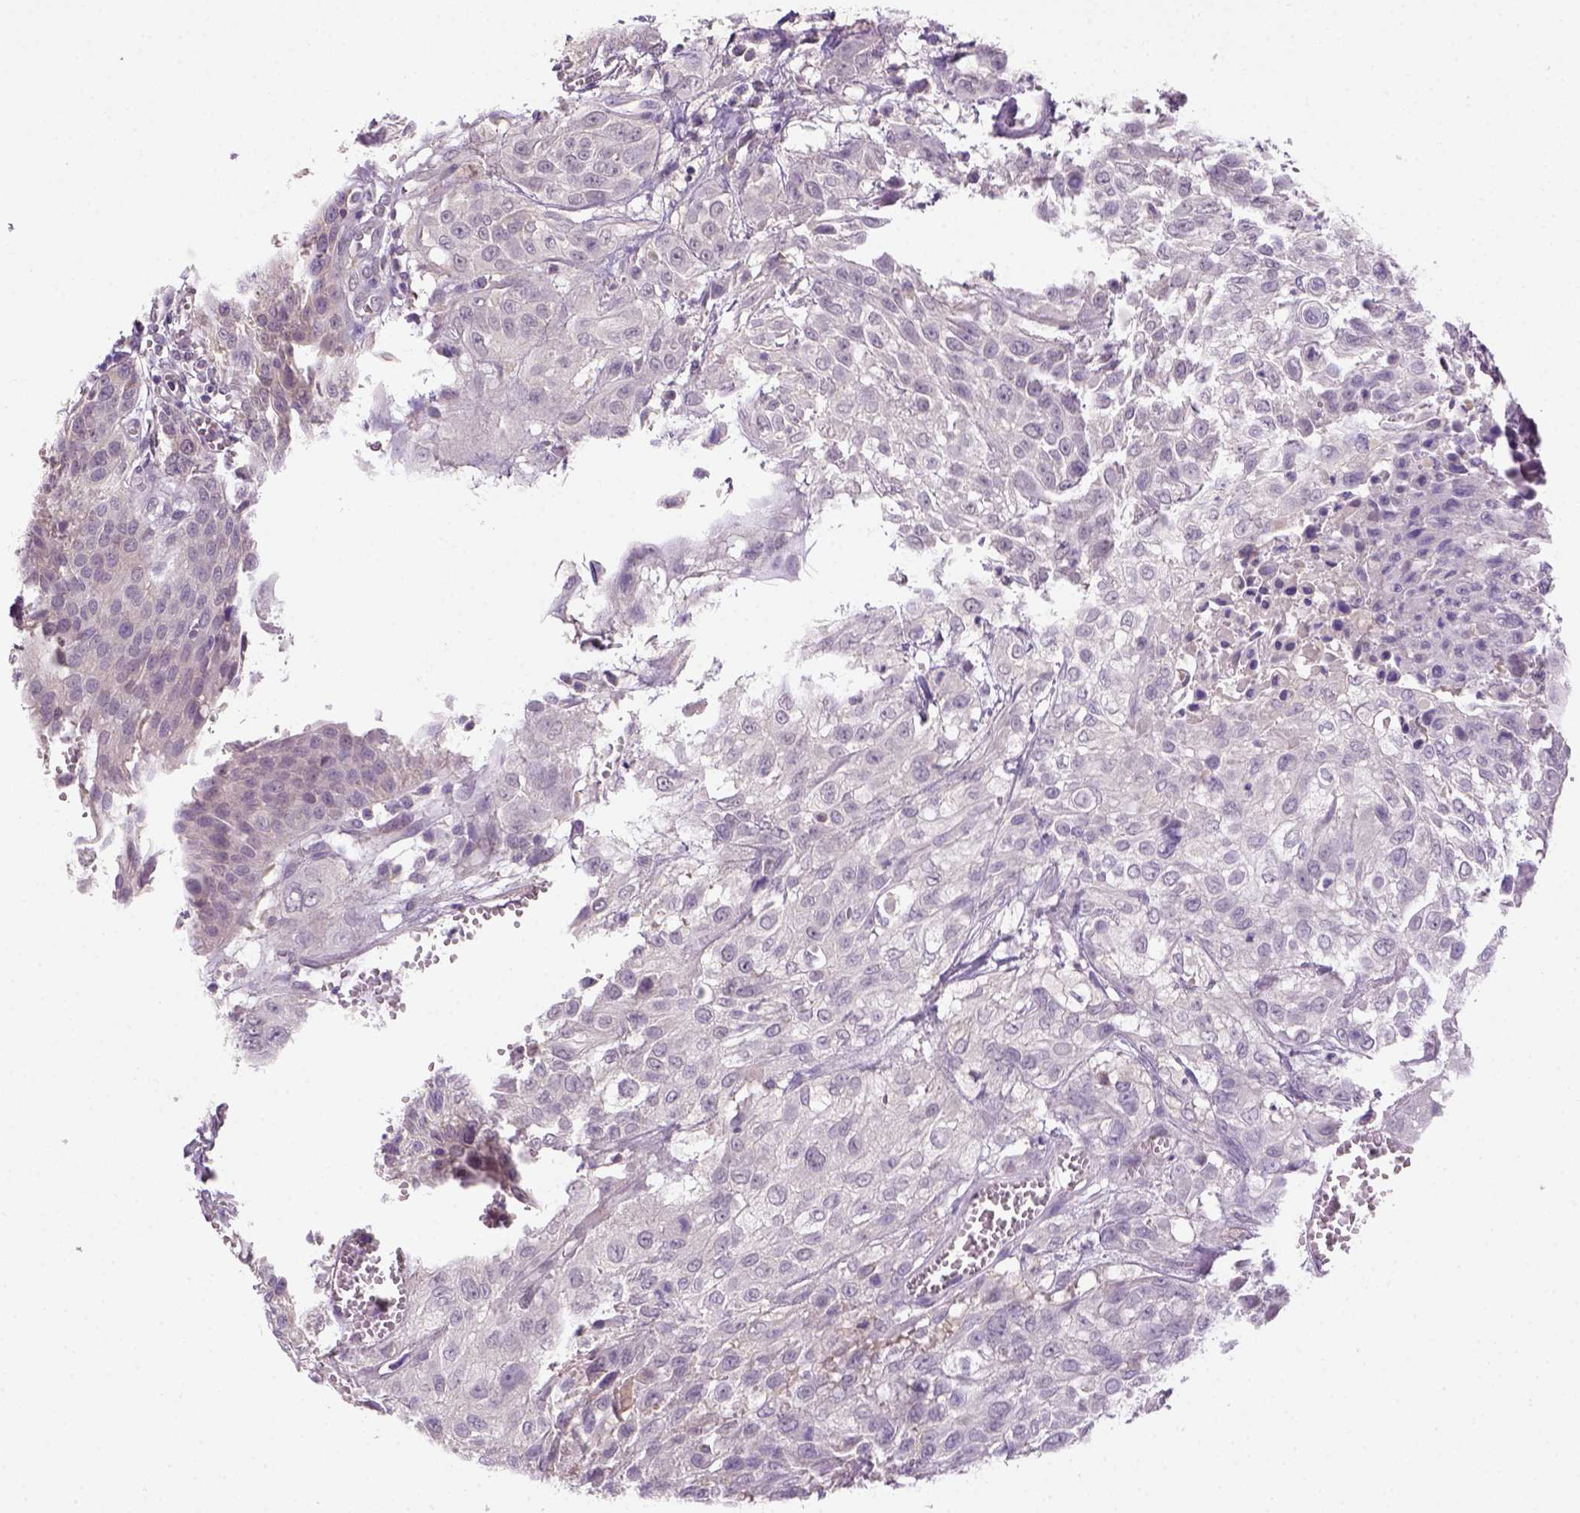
{"staining": {"intensity": "negative", "quantity": "none", "location": "none"}, "tissue": "urothelial cancer", "cell_type": "Tumor cells", "image_type": "cancer", "snomed": [{"axis": "morphology", "description": "Urothelial carcinoma, High grade"}, {"axis": "topography", "description": "Urinary bladder"}], "caption": "The IHC histopathology image has no significant staining in tumor cells of urothelial carcinoma (high-grade) tissue. (IHC, brightfield microscopy, high magnification).", "gene": "NLGN2", "patient": {"sex": "male", "age": 57}}